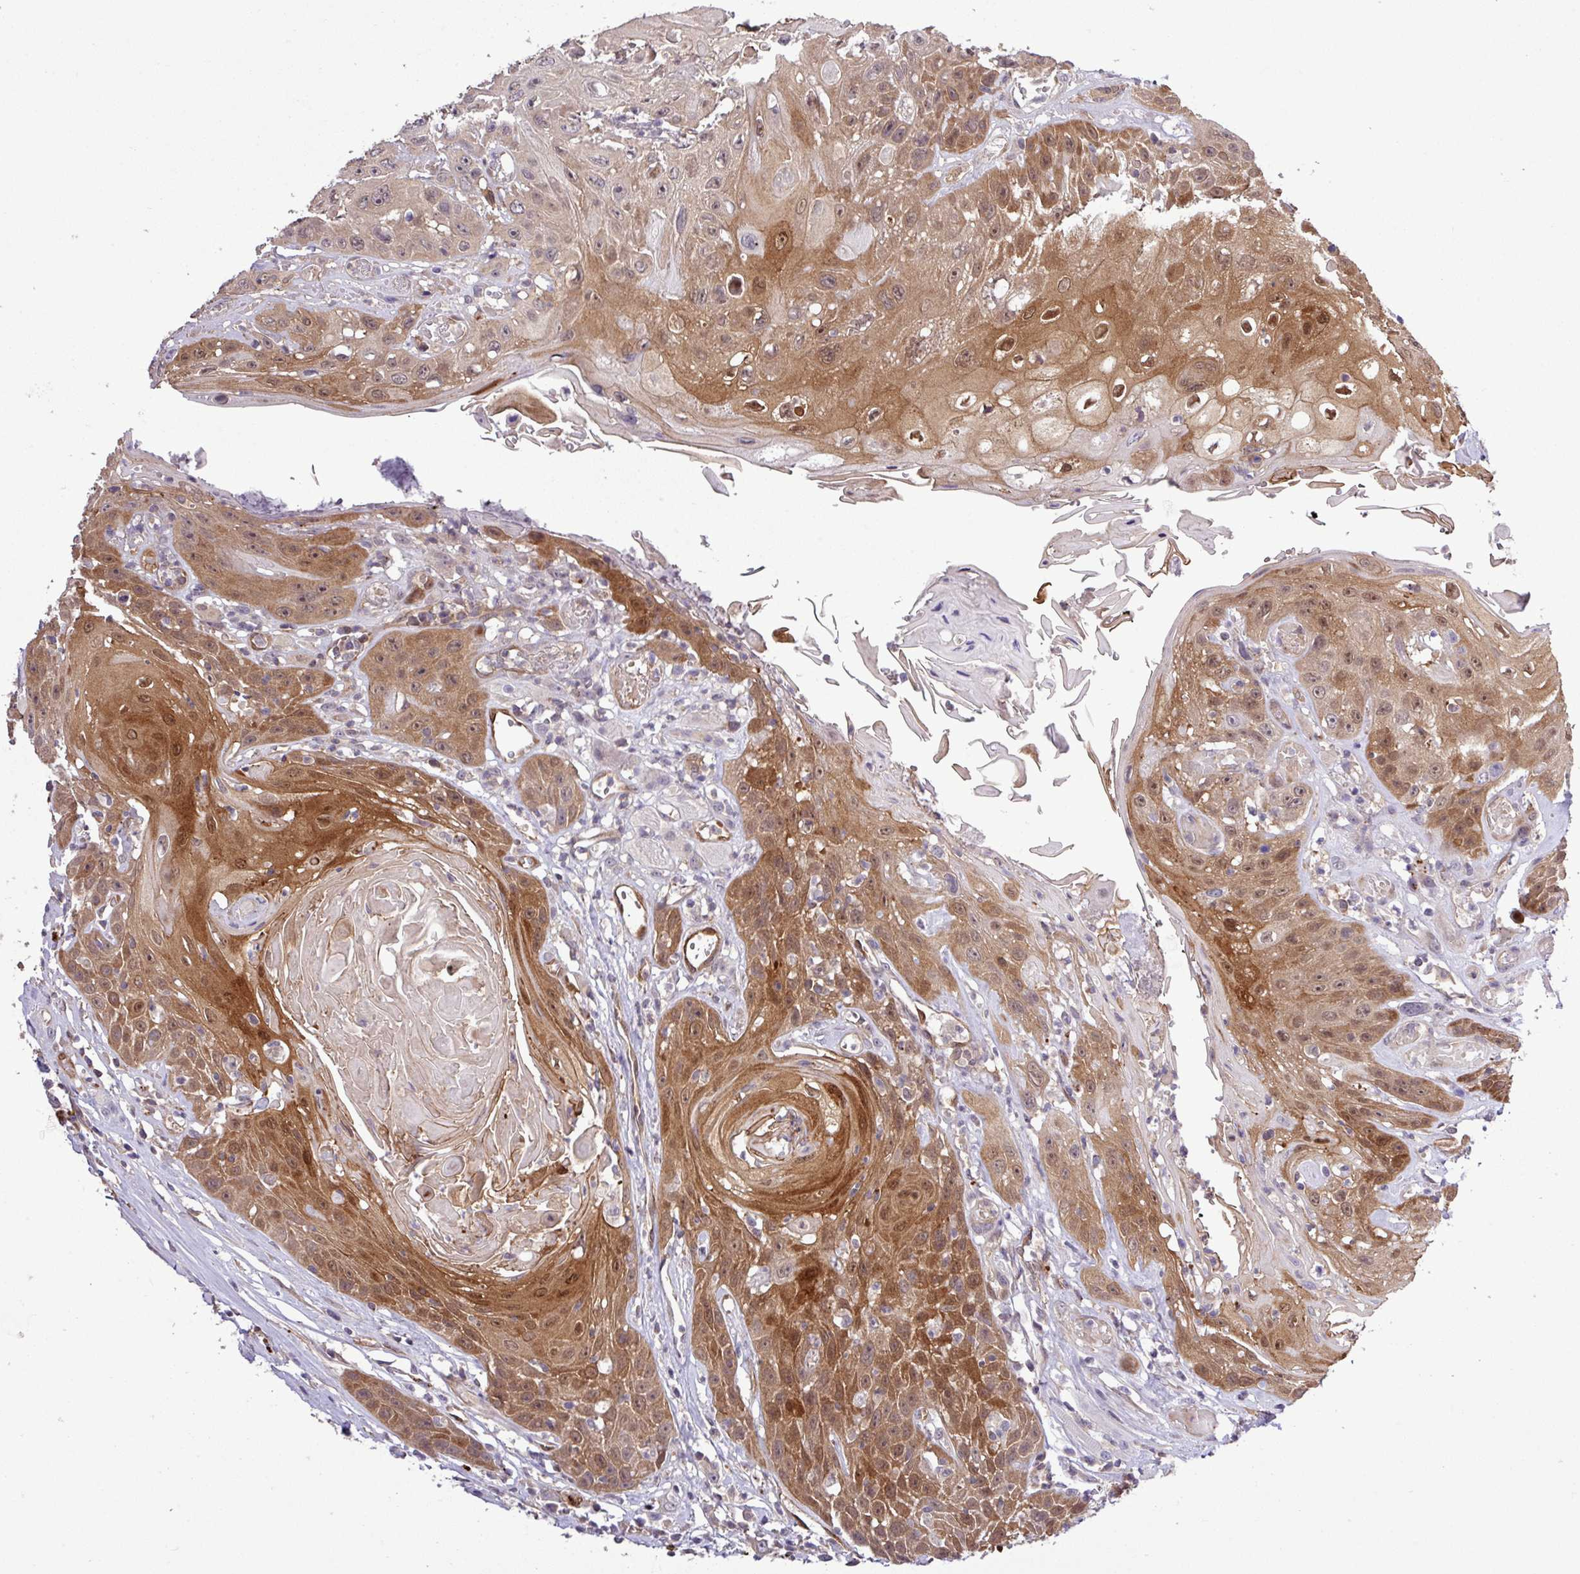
{"staining": {"intensity": "strong", "quantity": "25%-75%", "location": "cytoplasmic/membranous,nuclear"}, "tissue": "head and neck cancer", "cell_type": "Tumor cells", "image_type": "cancer", "snomed": [{"axis": "morphology", "description": "Squamous cell carcinoma, NOS"}, {"axis": "topography", "description": "Head-Neck"}], "caption": "Head and neck cancer tissue displays strong cytoplasmic/membranous and nuclear expression in approximately 25%-75% of tumor cells, visualized by immunohistochemistry.", "gene": "CARHSP1", "patient": {"sex": "female", "age": 59}}